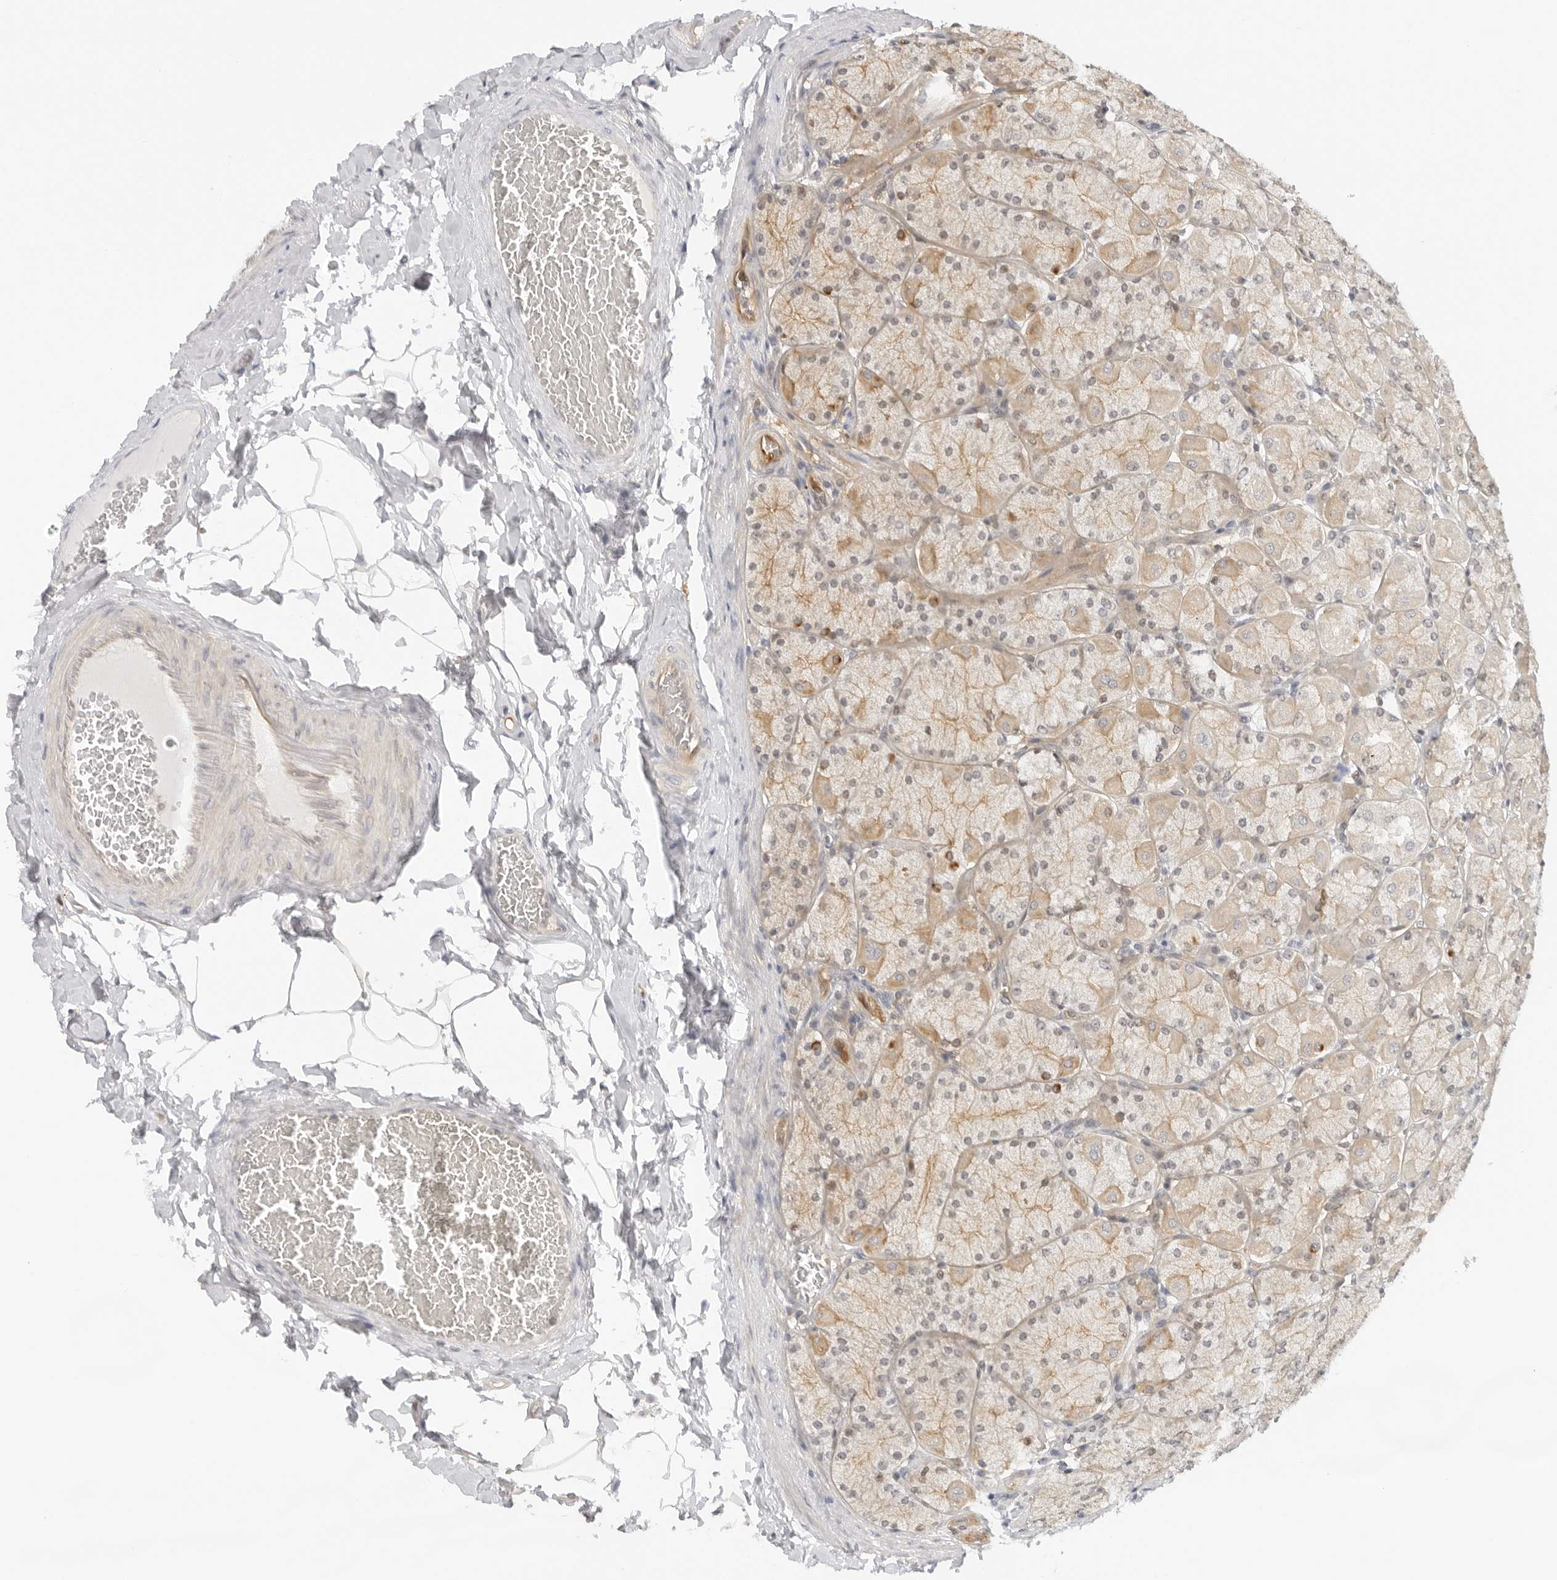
{"staining": {"intensity": "moderate", "quantity": "25%-75%", "location": "cytoplasmic/membranous"}, "tissue": "stomach", "cell_type": "Glandular cells", "image_type": "normal", "snomed": [{"axis": "morphology", "description": "Normal tissue, NOS"}, {"axis": "topography", "description": "Stomach, upper"}], "caption": "Immunohistochemistry image of unremarkable stomach: stomach stained using IHC shows medium levels of moderate protein expression localized specifically in the cytoplasmic/membranous of glandular cells, appearing as a cytoplasmic/membranous brown color.", "gene": "OSCP1", "patient": {"sex": "female", "age": 56}}